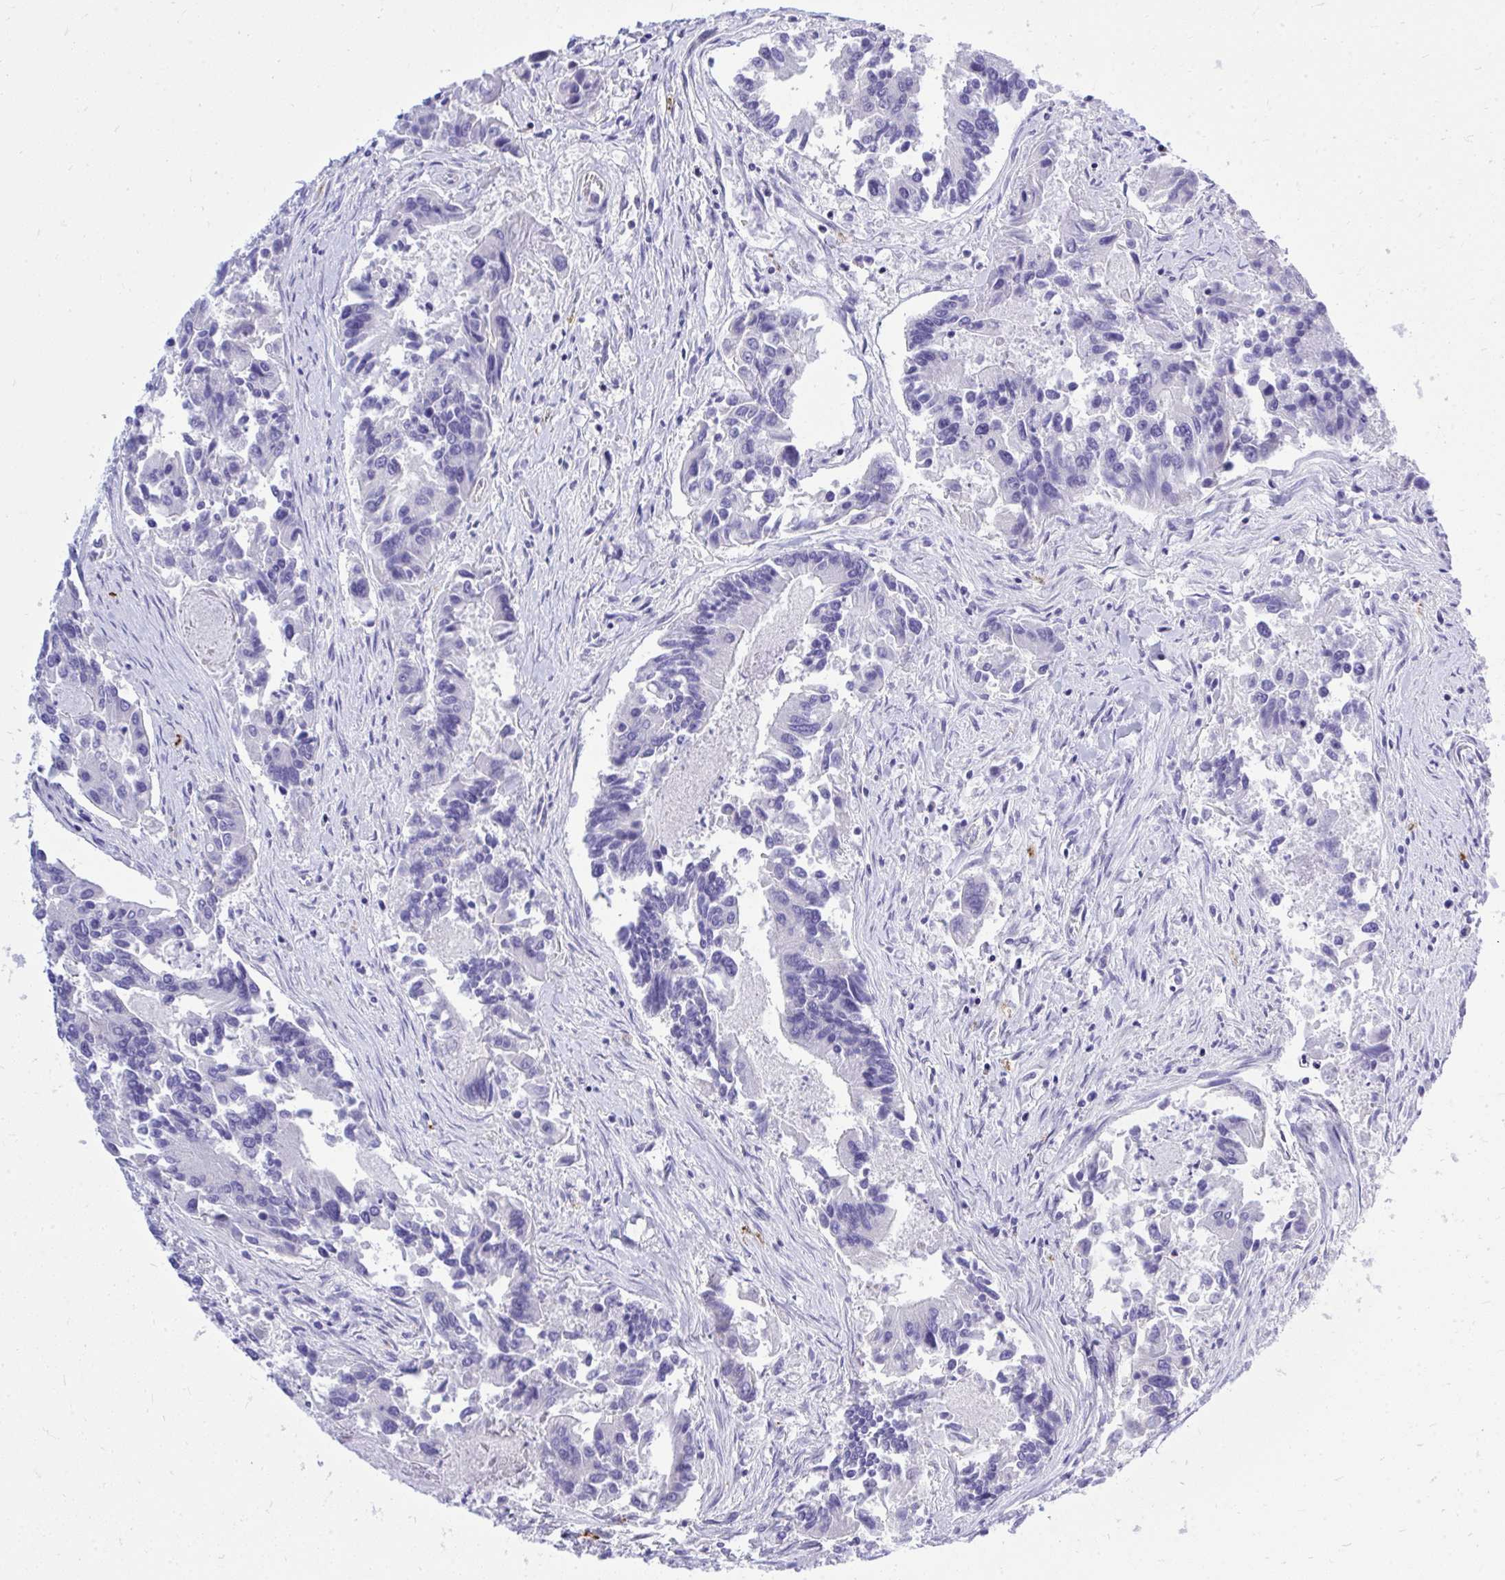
{"staining": {"intensity": "negative", "quantity": "none", "location": "none"}, "tissue": "colorectal cancer", "cell_type": "Tumor cells", "image_type": "cancer", "snomed": [{"axis": "morphology", "description": "Adenocarcinoma, NOS"}, {"axis": "topography", "description": "Colon"}], "caption": "This is an IHC histopathology image of colorectal adenocarcinoma. There is no staining in tumor cells.", "gene": "PSD", "patient": {"sex": "female", "age": 67}}